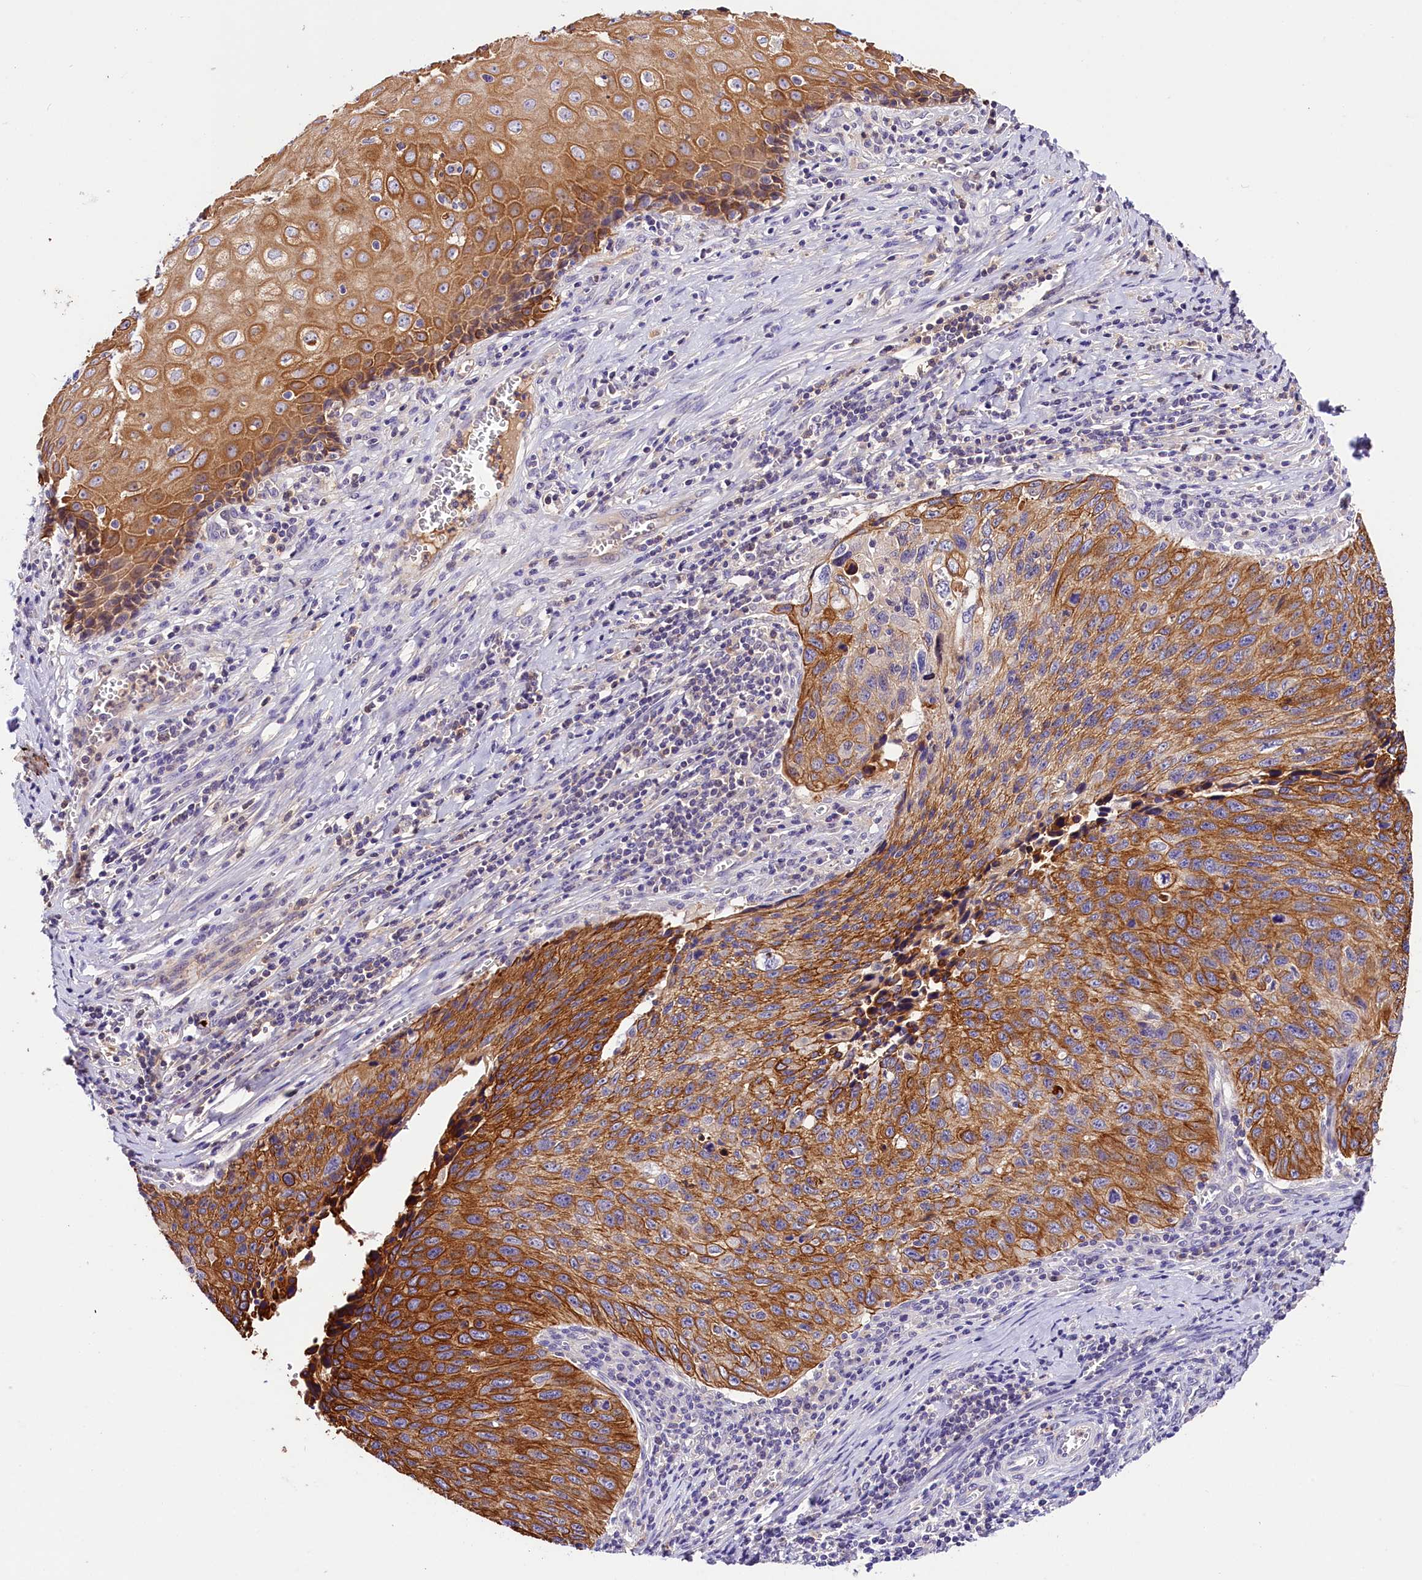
{"staining": {"intensity": "strong", "quantity": ">75%", "location": "cytoplasmic/membranous"}, "tissue": "cervical cancer", "cell_type": "Tumor cells", "image_type": "cancer", "snomed": [{"axis": "morphology", "description": "Squamous cell carcinoma, NOS"}, {"axis": "topography", "description": "Cervix"}], "caption": "Cervical cancer stained with a brown dye demonstrates strong cytoplasmic/membranous positive staining in approximately >75% of tumor cells.", "gene": "ARMC6", "patient": {"sex": "female", "age": 53}}